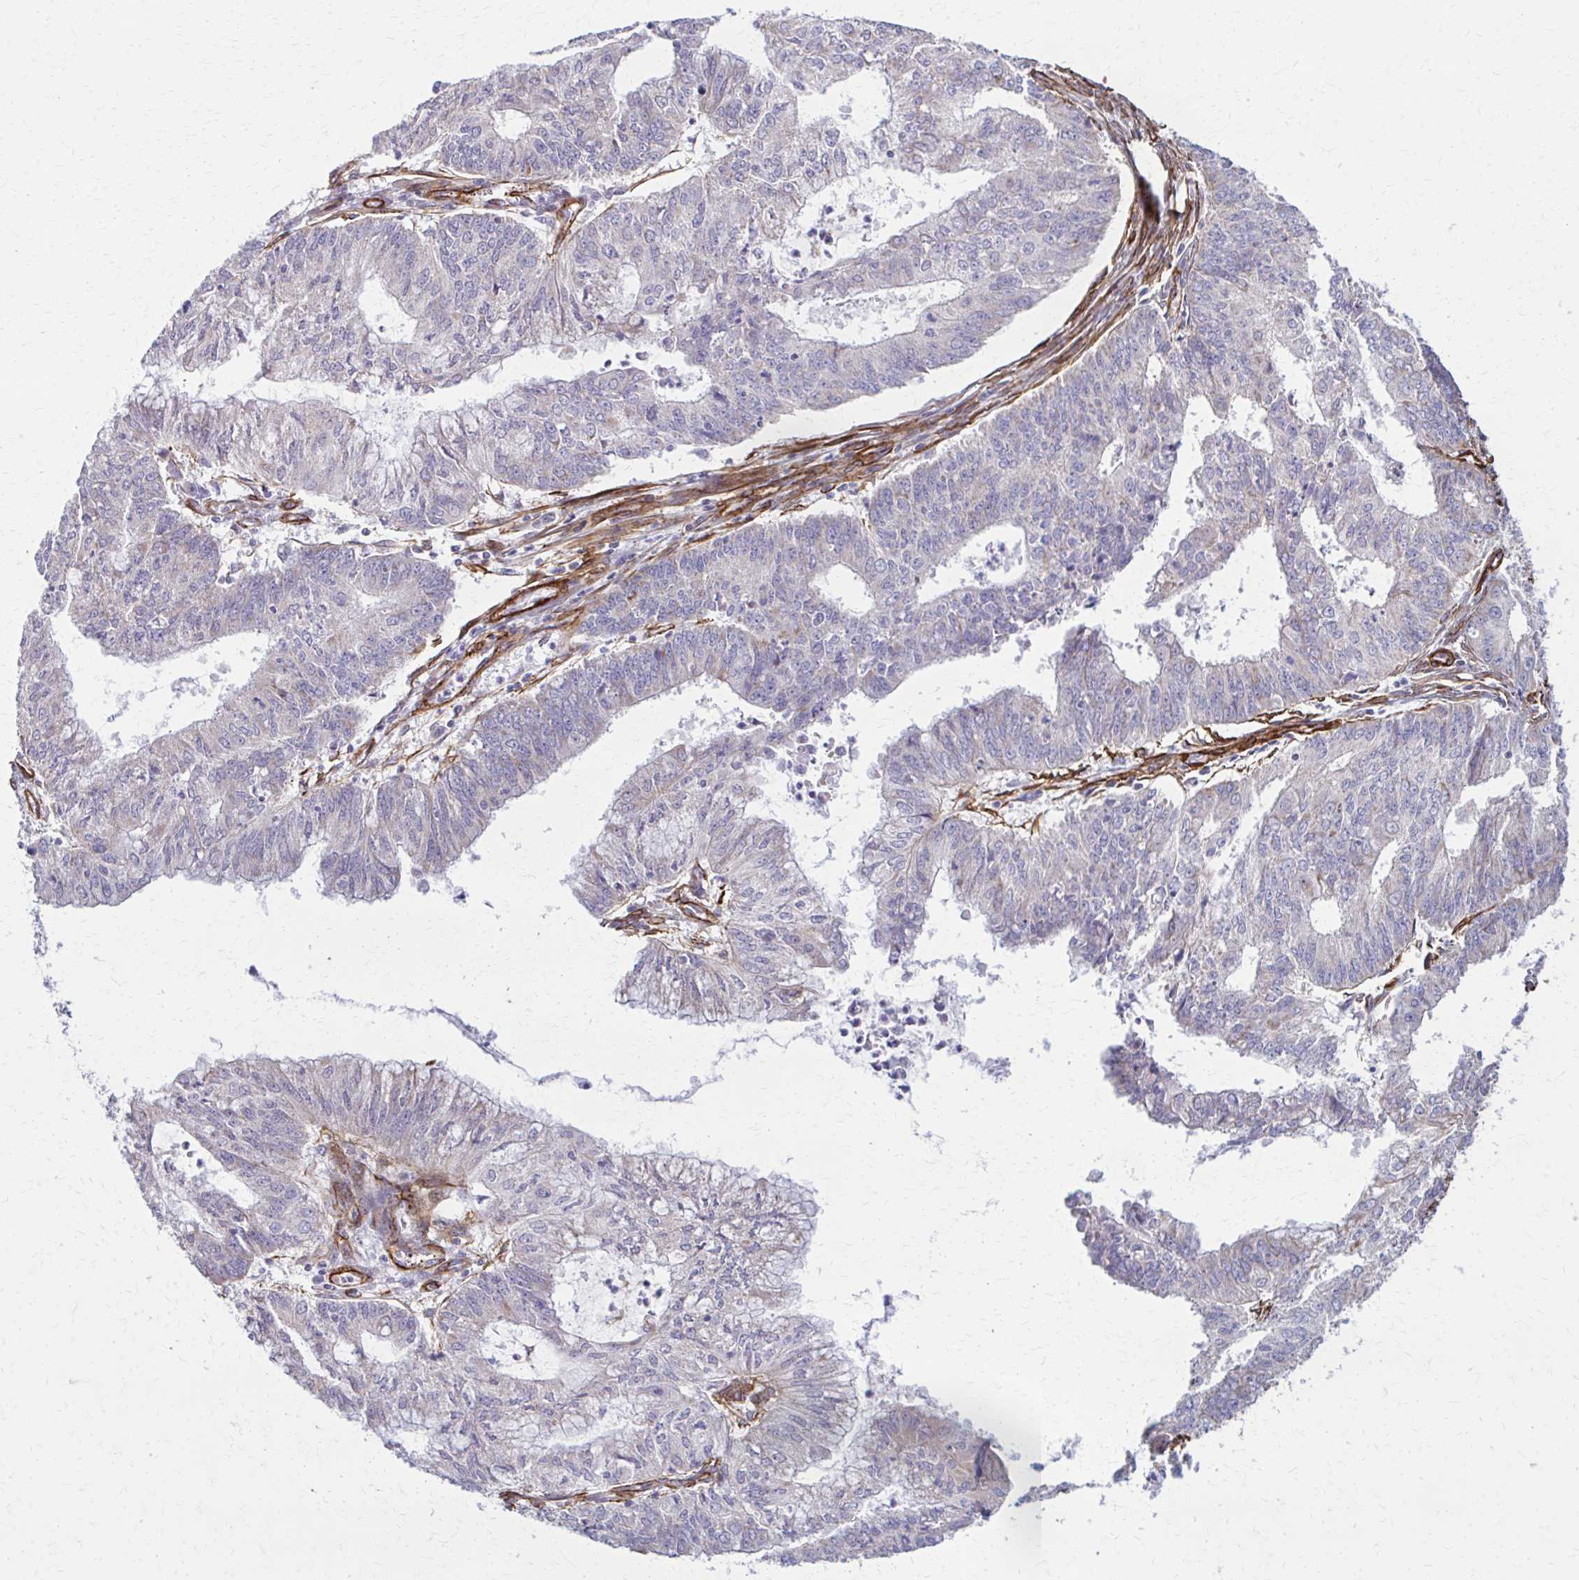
{"staining": {"intensity": "negative", "quantity": "none", "location": "none"}, "tissue": "endometrial cancer", "cell_type": "Tumor cells", "image_type": "cancer", "snomed": [{"axis": "morphology", "description": "Adenocarcinoma, NOS"}, {"axis": "topography", "description": "Endometrium"}], "caption": "Tumor cells are negative for brown protein staining in endometrial cancer (adenocarcinoma).", "gene": "TIMMDC1", "patient": {"sex": "female", "age": 61}}